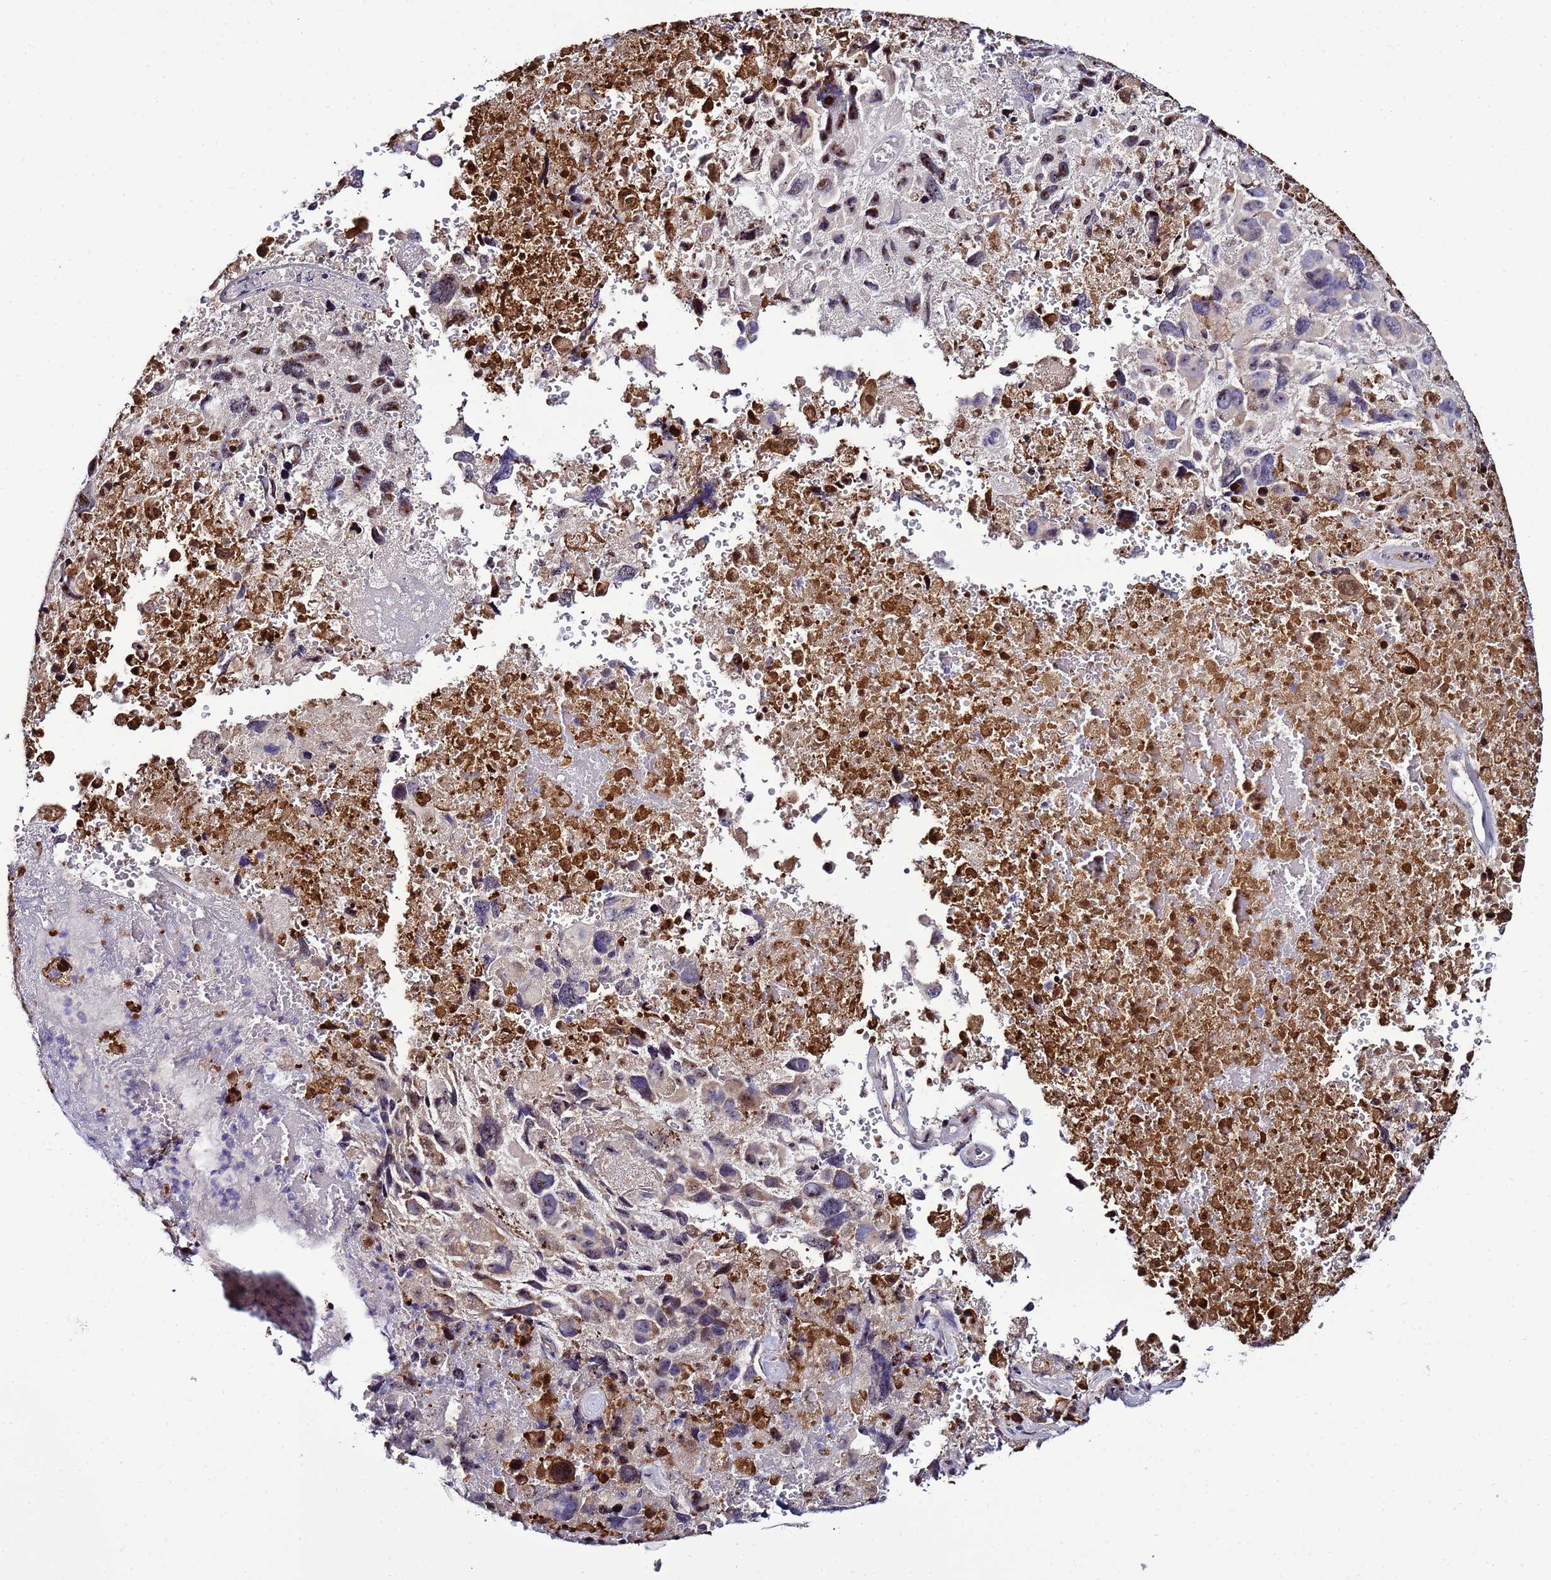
{"staining": {"intensity": "weak", "quantity": "<25%", "location": "cytoplasmic/membranous"}, "tissue": "melanoma", "cell_type": "Tumor cells", "image_type": "cancer", "snomed": [{"axis": "morphology", "description": "Malignant melanoma, Metastatic site"}, {"axis": "topography", "description": "Brain"}], "caption": "This is a micrograph of IHC staining of malignant melanoma (metastatic site), which shows no positivity in tumor cells.", "gene": "NOL8", "patient": {"sex": "female", "age": 53}}